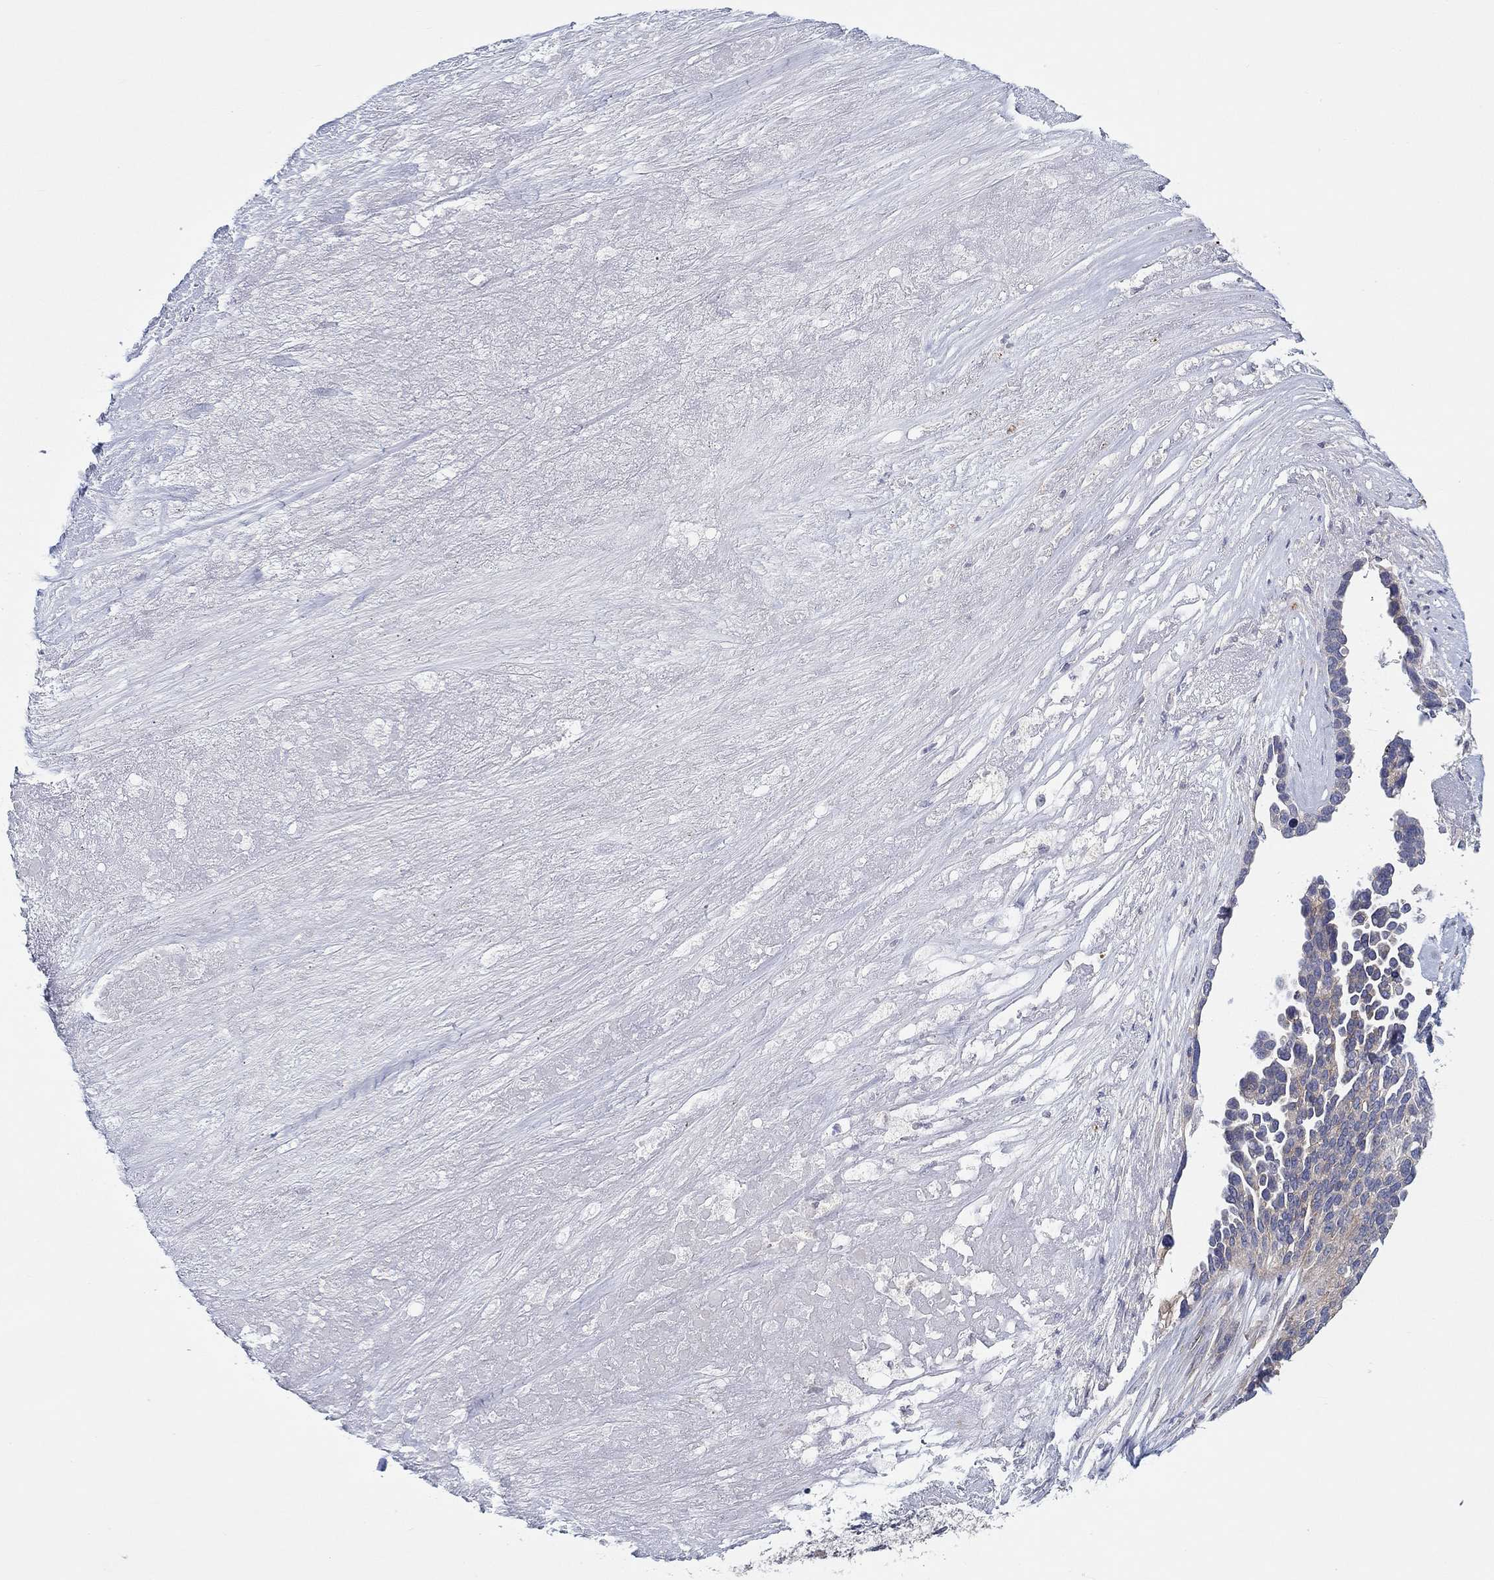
{"staining": {"intensity": "weak", "quantity": "25%-75%", "location": "cytoplasmic/membranous"}, "tissue": "ovarian cancer", "cell_type": "Tumor cells", "image_type": "cancer", "snomed": [{"axis": "morphology", "description": "Cystadenocarcinoma, serous, NOS"}, {"axis": "topography", "description": "Ovary"}], "caption": "DAB (3,3'-diaminobenzidine) immunohistochemical staining of human ovarian serous cystadenocarcinoma reveals weak cytoplasmic/membranous protein positivity in approximately 25%-75% of tumor cells.", "gene": "ERMP1", "patient": {"sex": "female", "age": 54}}